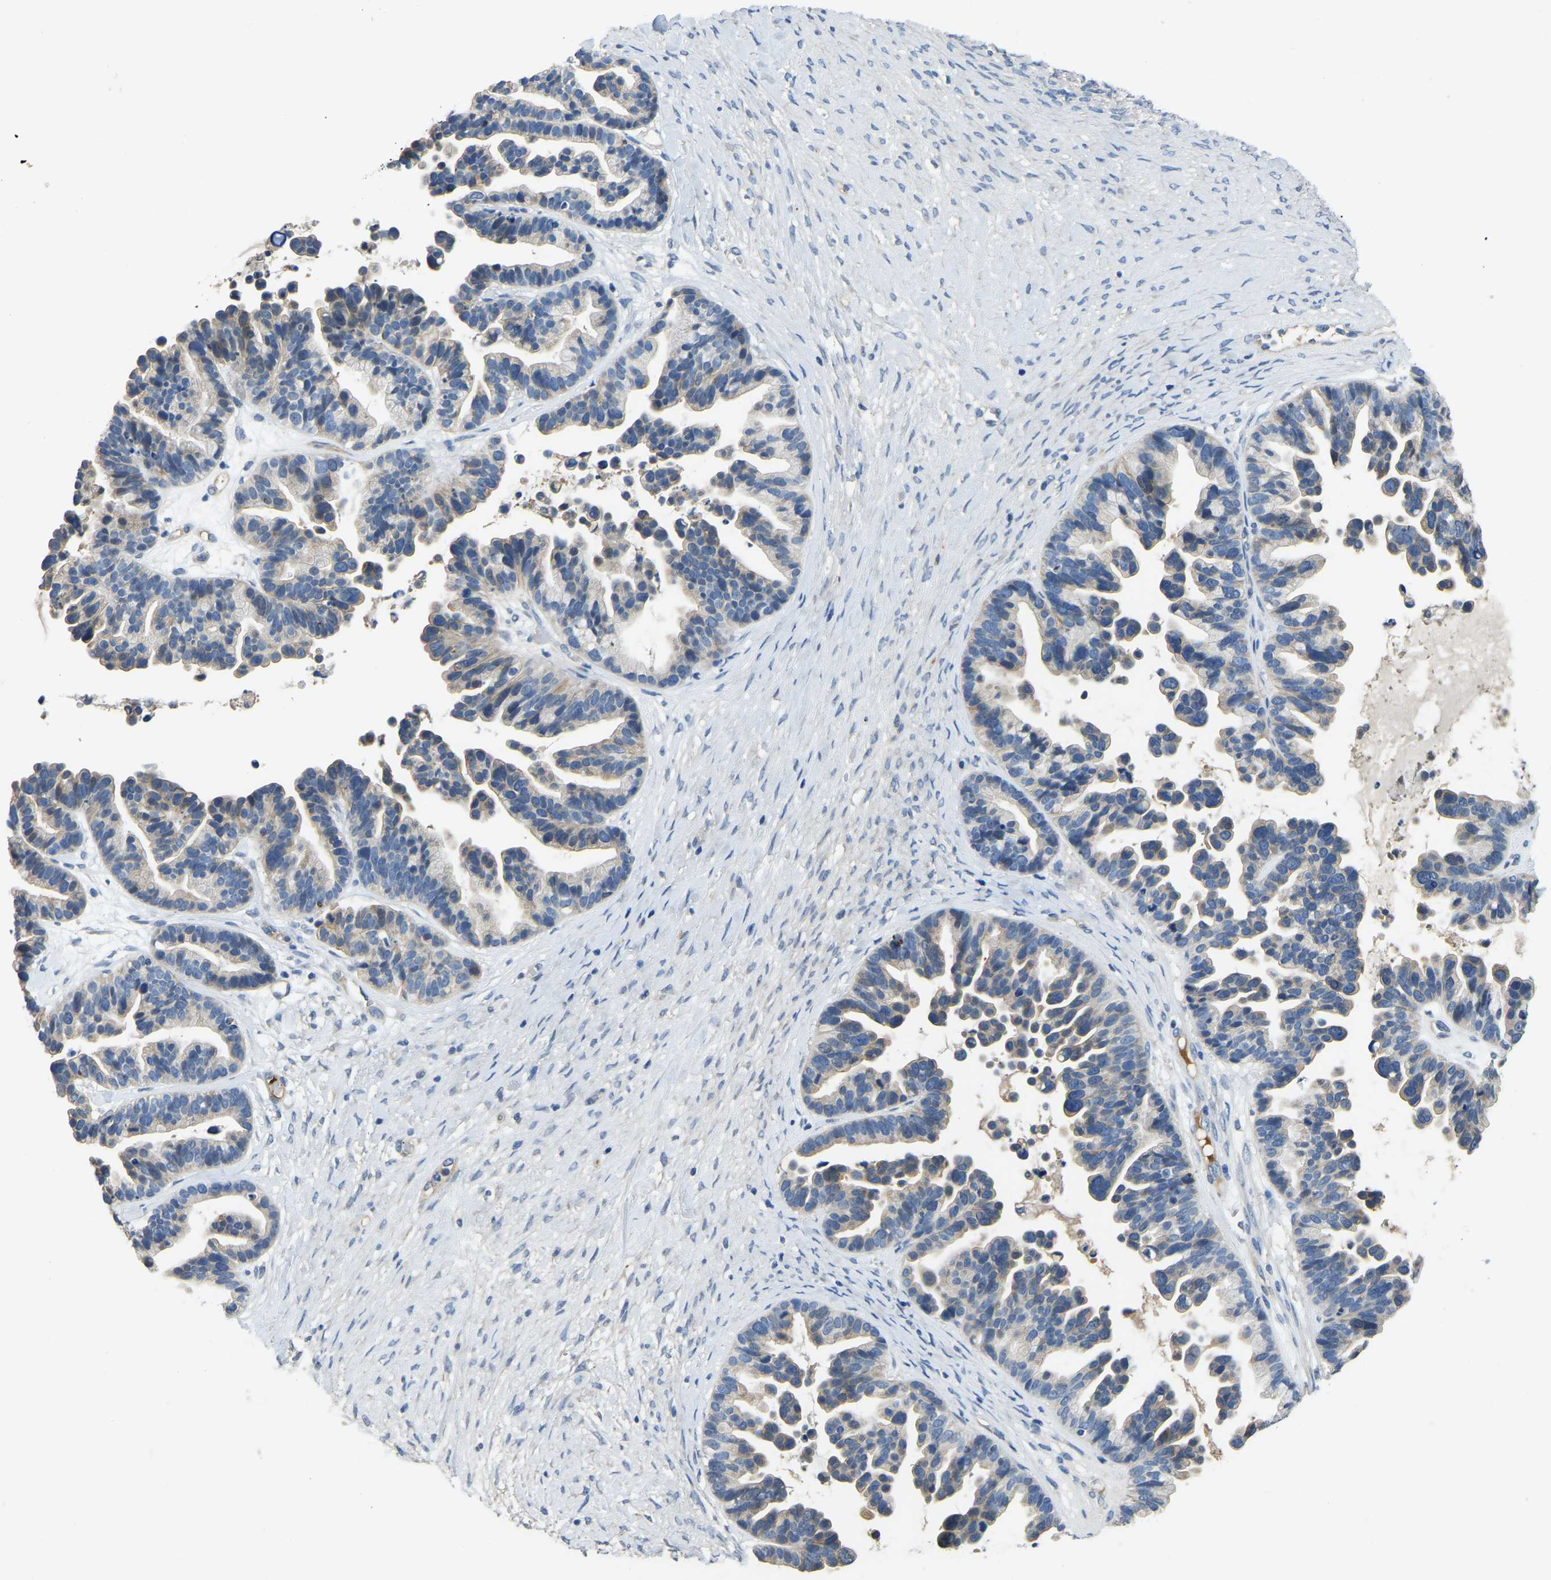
{"staining": {"intensity": "negative", "quantity": "none", "location": "none"}, "tissue": "ovarian cancer", "cell_type": "Tumor cells", "image_type": "cancer", "snomed": [{"axis": "morphology", "description": "Cystadenocarcinoma, serous, NOS"}, {"axis": "topography", "description": "Ovary"}], "caption": "High magnification brightfield microscopy of ovarian cancer (serous cystadenocarcinoma) stained with DAB (3,3'-diaminobenzidine) (brown) and counterstained with hematoxylin (blue): tumor cells show no significant positivity.", "gene": "HIGD2B", "patient": {"sex": "female", "age": 56}}